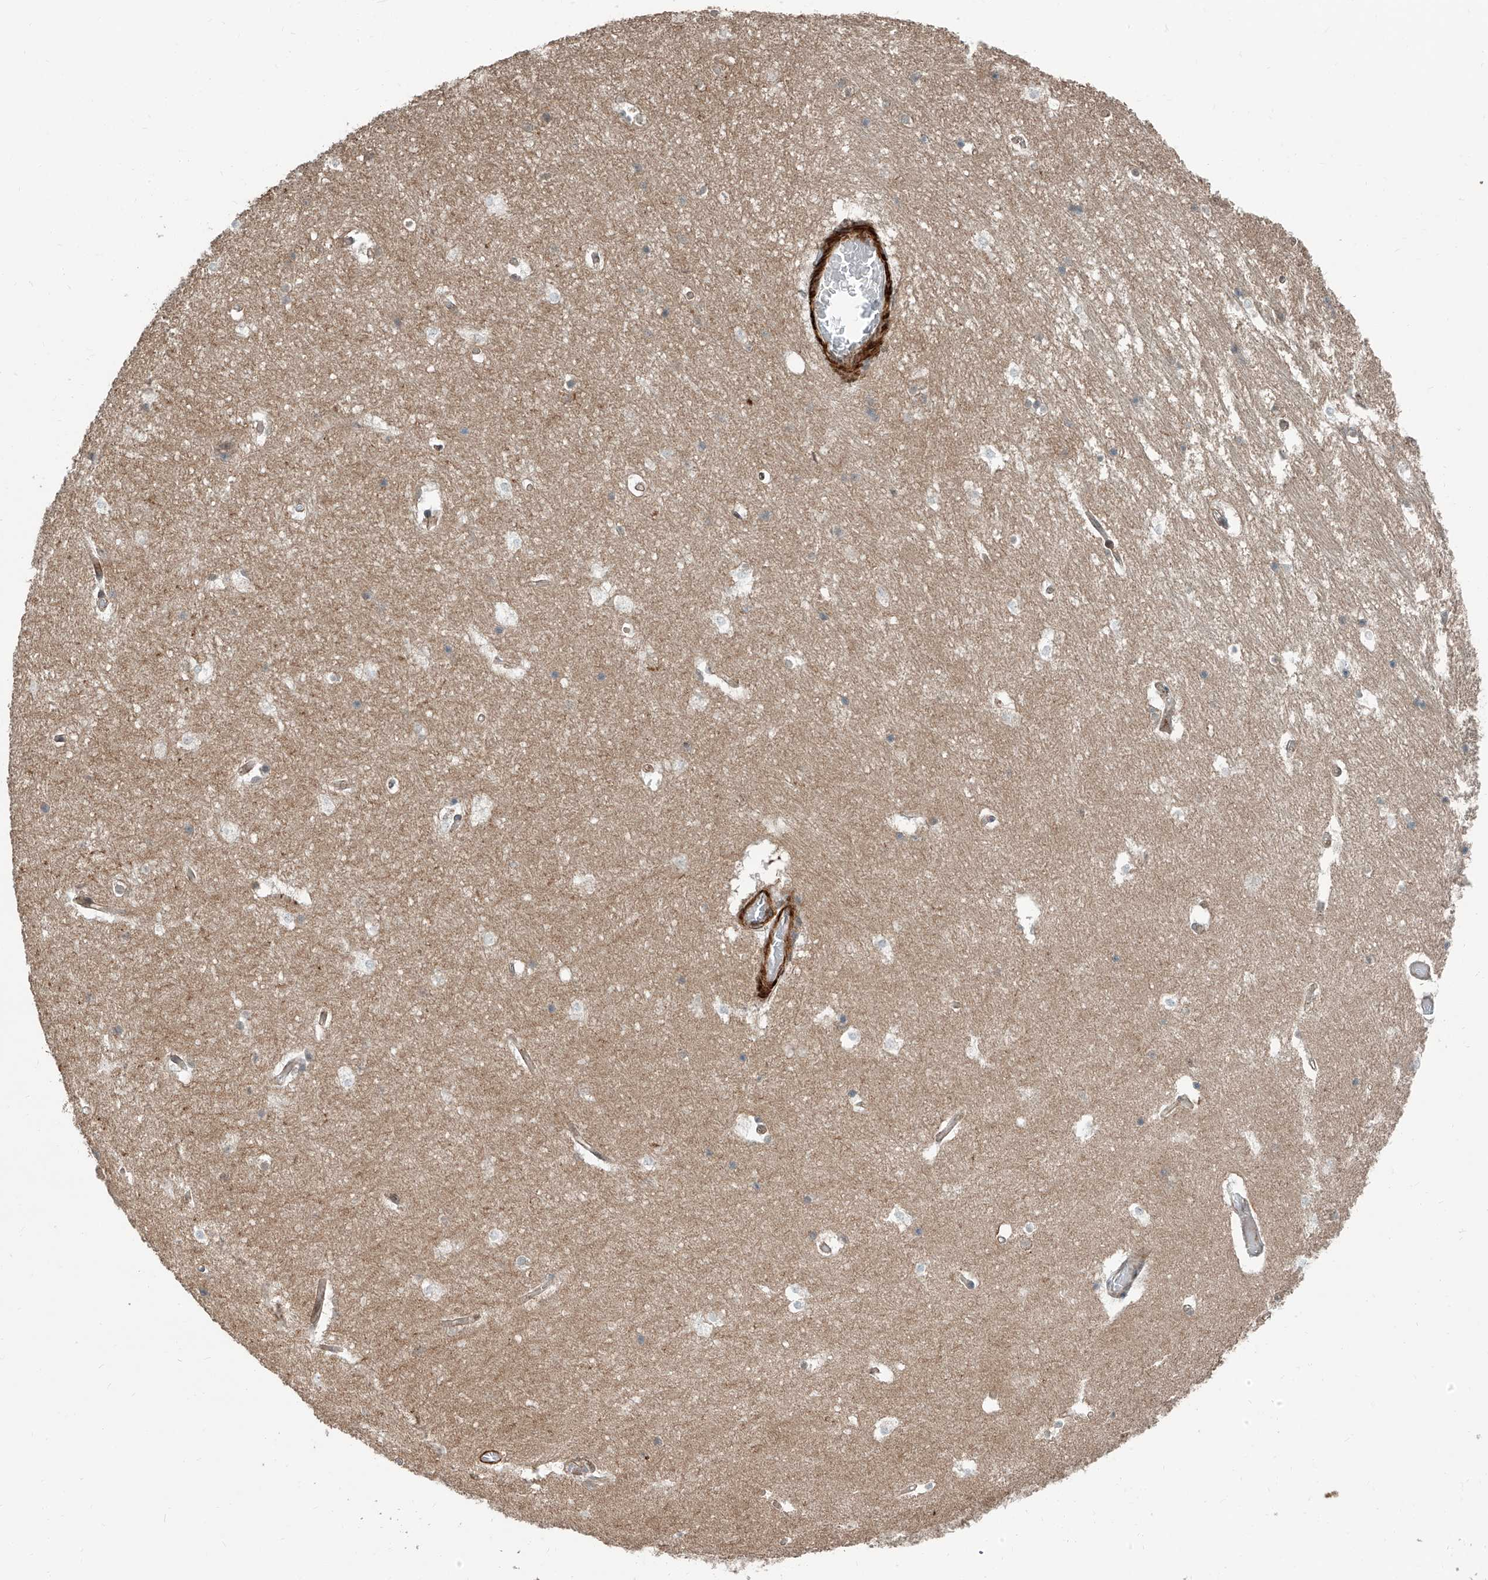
{"staining": {"intensity": "negative", "quantity": "none", "location": "none"}, "tissue": "hippocampus", "cell_type": "Glial cells", "image_type": "normal", "snomed": [{"axis": "morphology", "description": "Normal tissue, NOS"}, {"axis": "topography", "description": "Hippocampus"}], "caption": "High power microscopy micrograph of an immunohistochemistry (IHC) histopathology image of normal hippocampus, revealing no significant expression in glial cells.", "gene": "SDE2", "patient": {"sex": "female", "age": 52}}